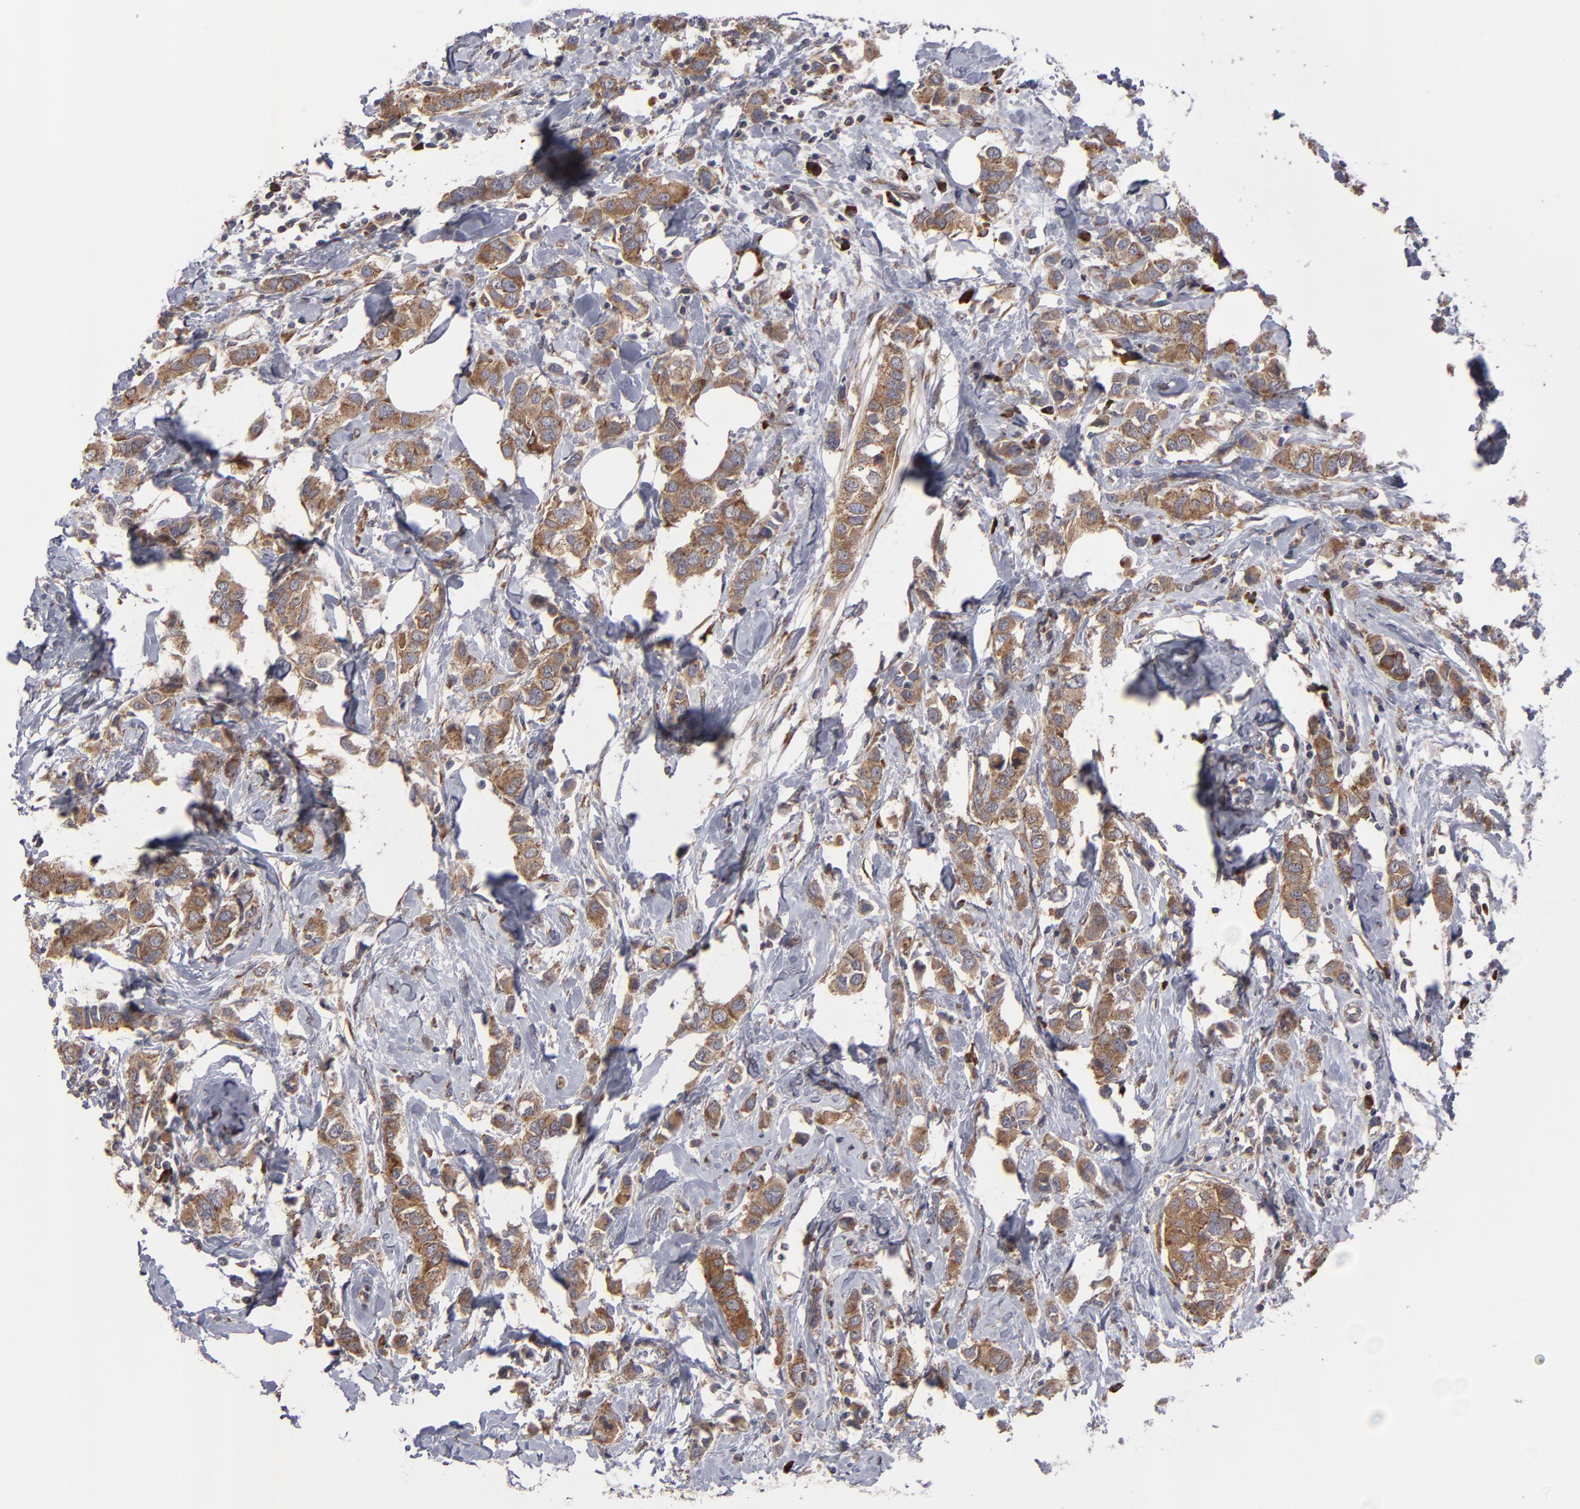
{"staining": {"intensity": "moderate", "quantity": ">75%", "location": "cytoplasmic/membranous"}, "tissue": "breast cancer", "cell_type": "Tumor cells", "image_type": "cancer", "snomed": [{"axis": "morphology", "description": "Normal tissue, NOS"}, {"axis": "morphology", "description": "Duct carcinoma"}, {"axis": "topography", "description": "Breast"}], "caption": "A brown stain shows moderate cytoplasmic/membranous staining of a protein in invasive ductal carcinoma (breast) tumor cells.", "gene": "SND1", "patient": {"sex": "female", "age": 50}}